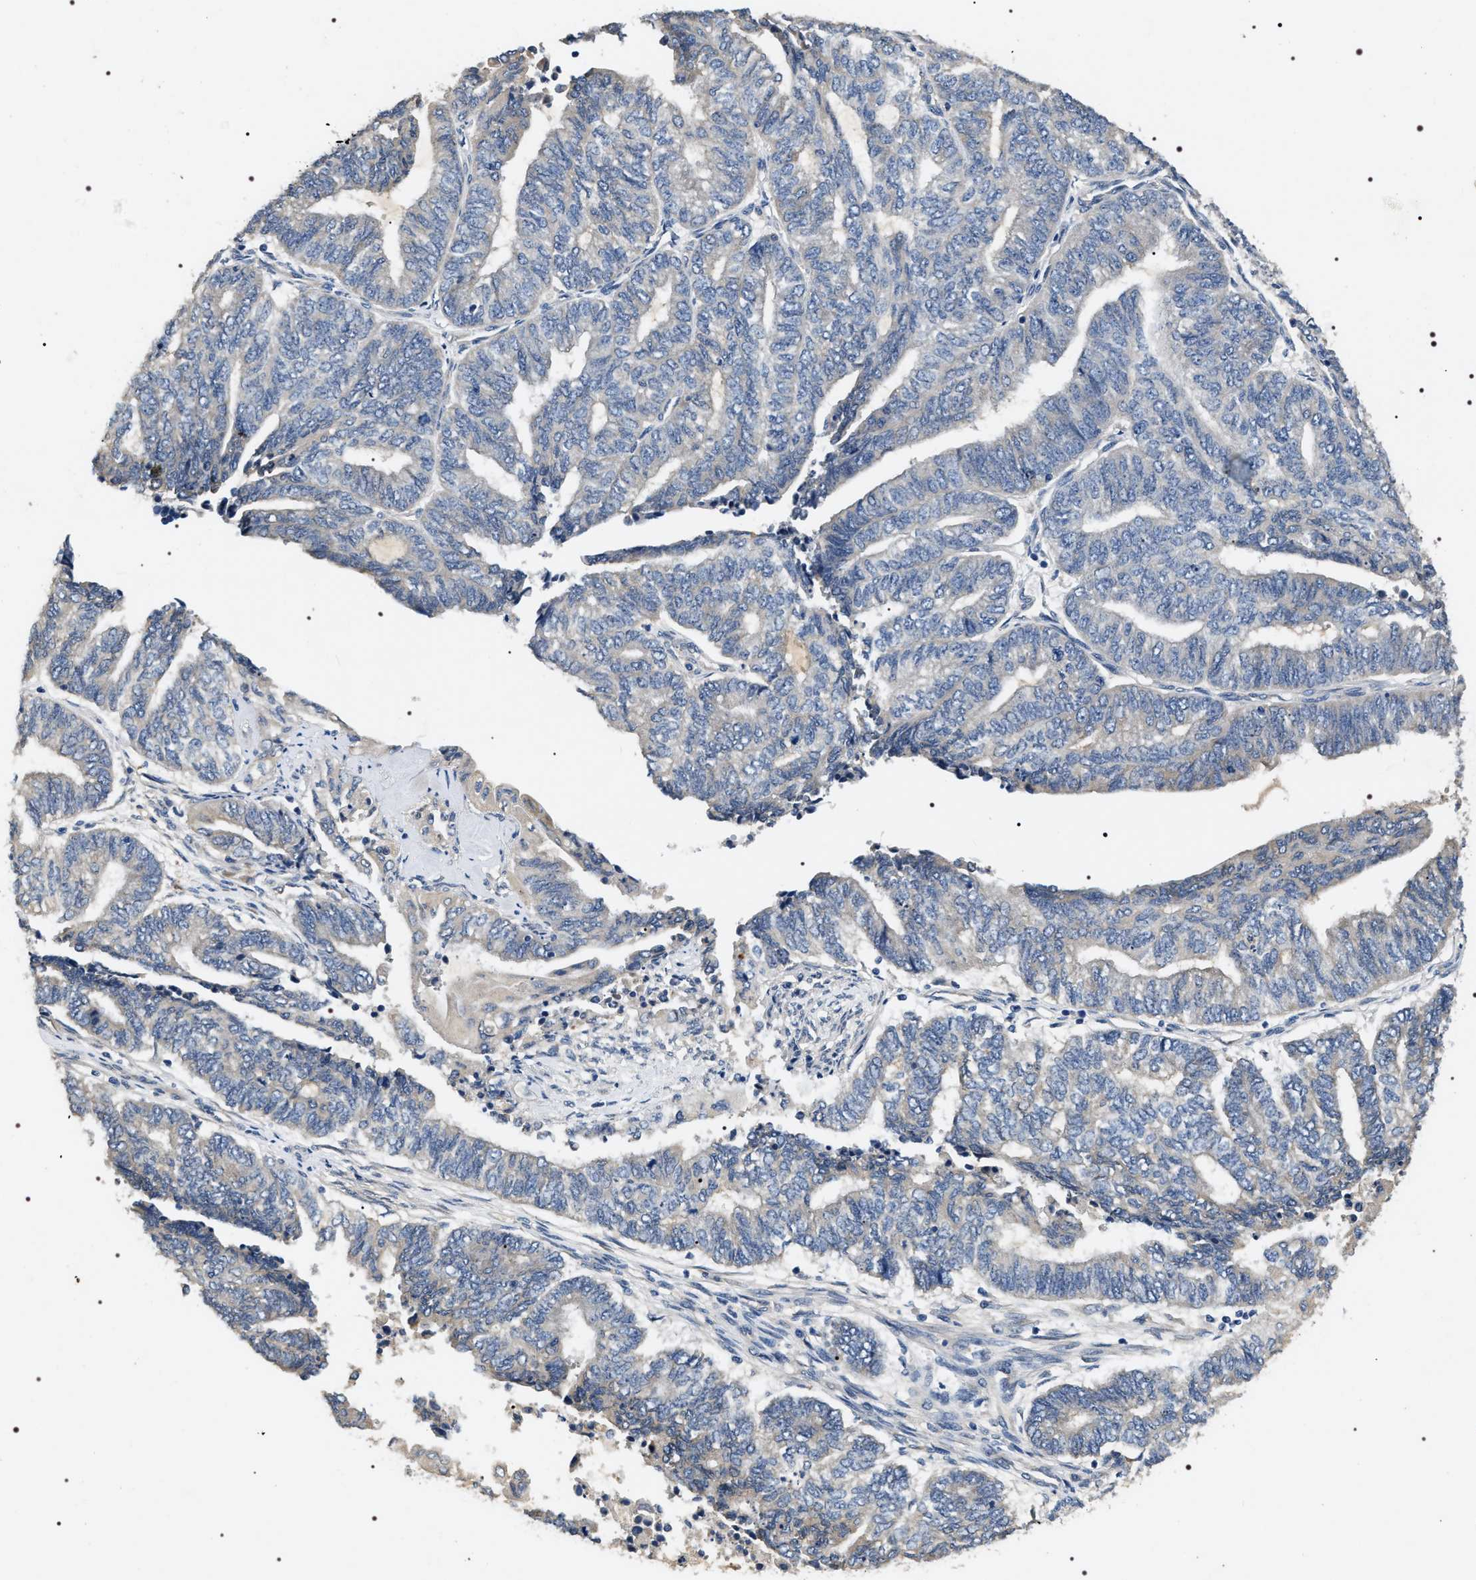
{"staining": {"intensity": "negative", "quantity": "none", "location": "none"}, "tissue": "endometrial cancer", "cell_type": "Tumor cells", "image_type": "cancer", "snomed": [{"axis": "morphology", "description": "Adenocarcinoma, NOS"}, {"axis": "topography", "description": "Uterus"}, {"axis": "topography", "description": "Endometrium"}], "caption": "Immunohistochemistry (IHC) of adenocarcinoma (endometrial) displays no expression in tumor cells.", "gene": "IFT81", "patient": {"sex": "female", "age": 70}}